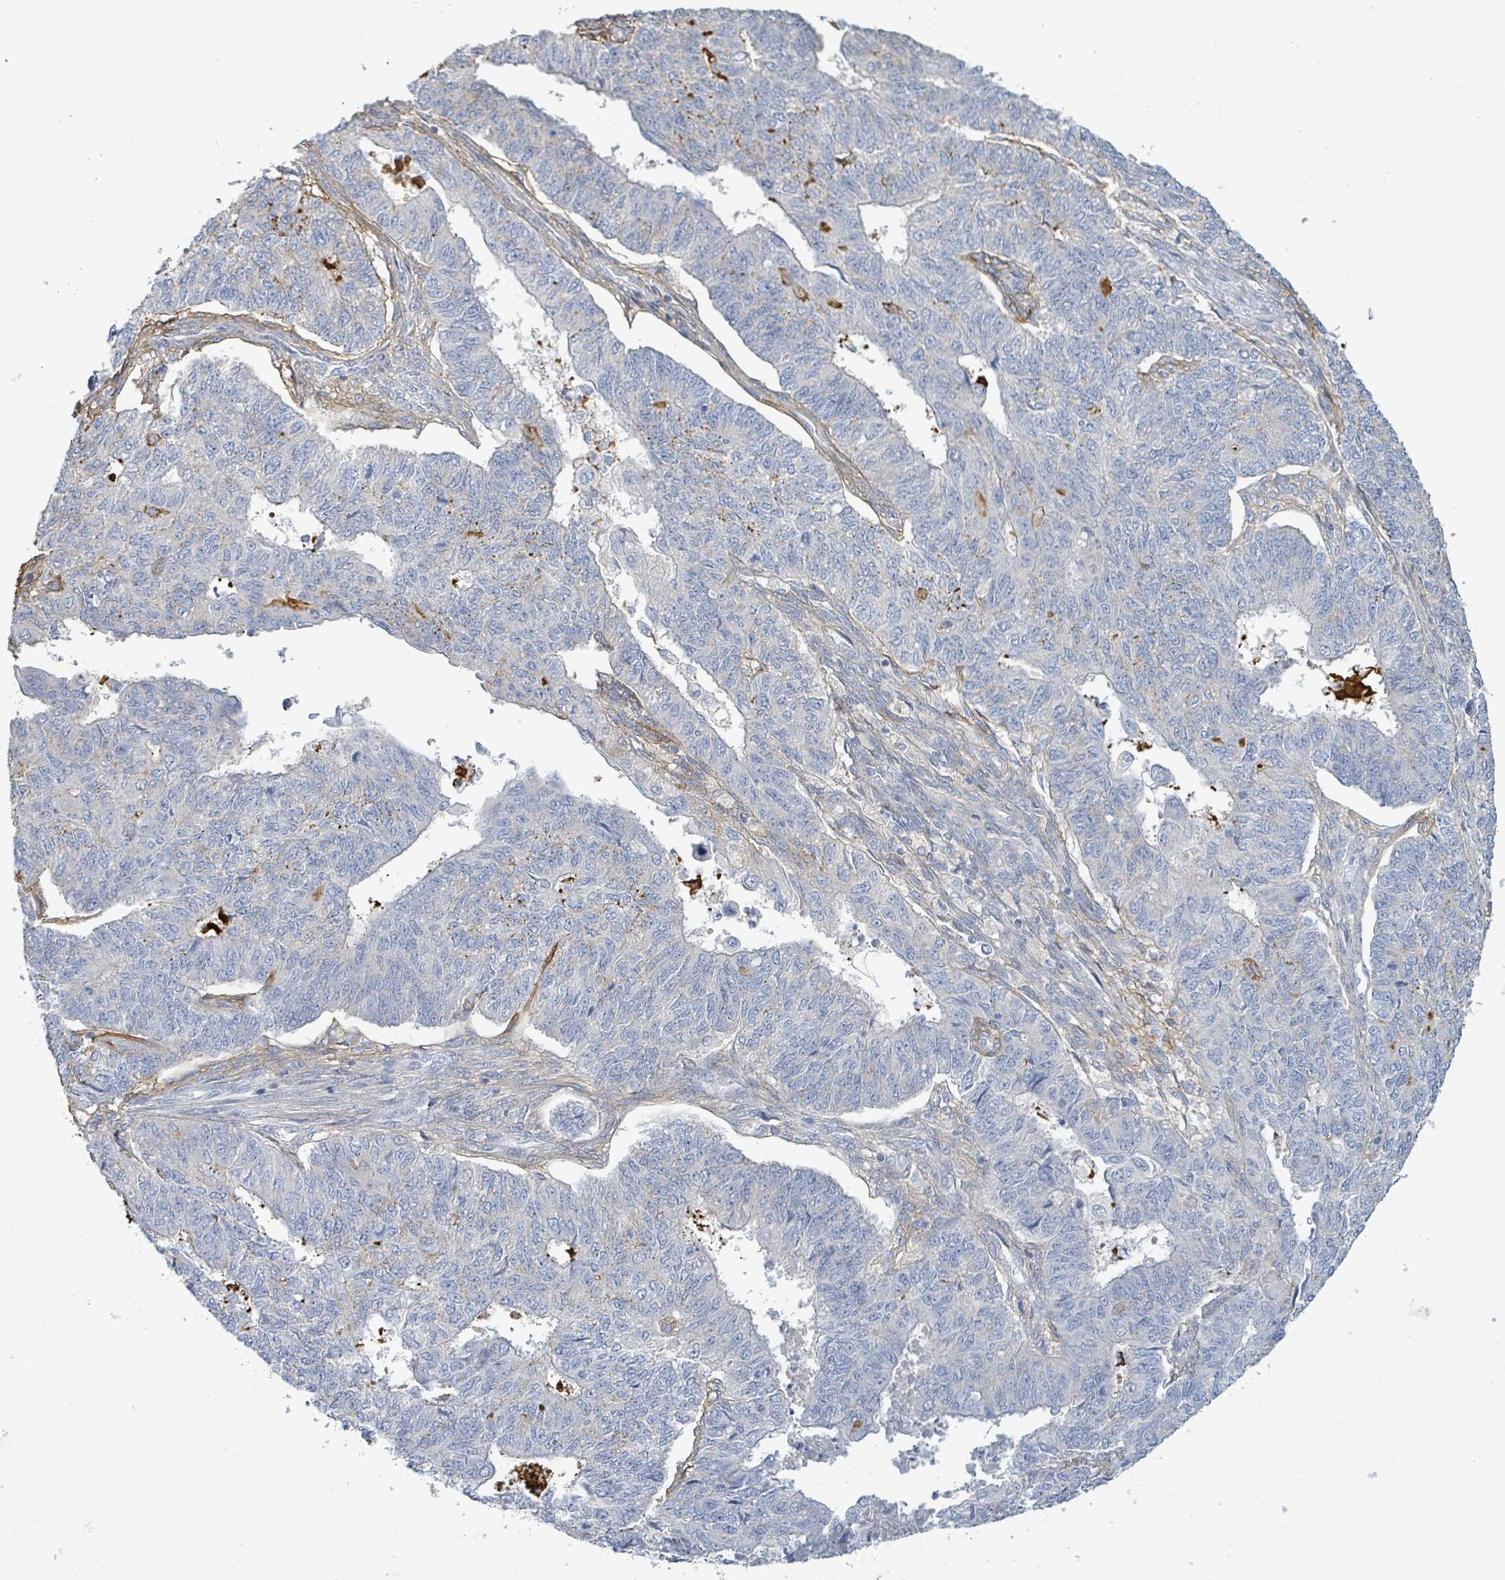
{"staining": {"intensity": "negative", "quantity": "none", "location": "none"}, "tissue": "endometrial cancer", "cell_type": "Tumor cells", "image_type": "cancer", "snomed": [{"axis": "morphology", "description": "Adenocarcinoma, NOS"}, {"axis": "topography", "description": "Endometrium"}], "caption": "Tumor cells are negative for protein expression in human endometrial cancer.", "gene": "ALG12", "patient": {"sex": "female", "age": 32}}